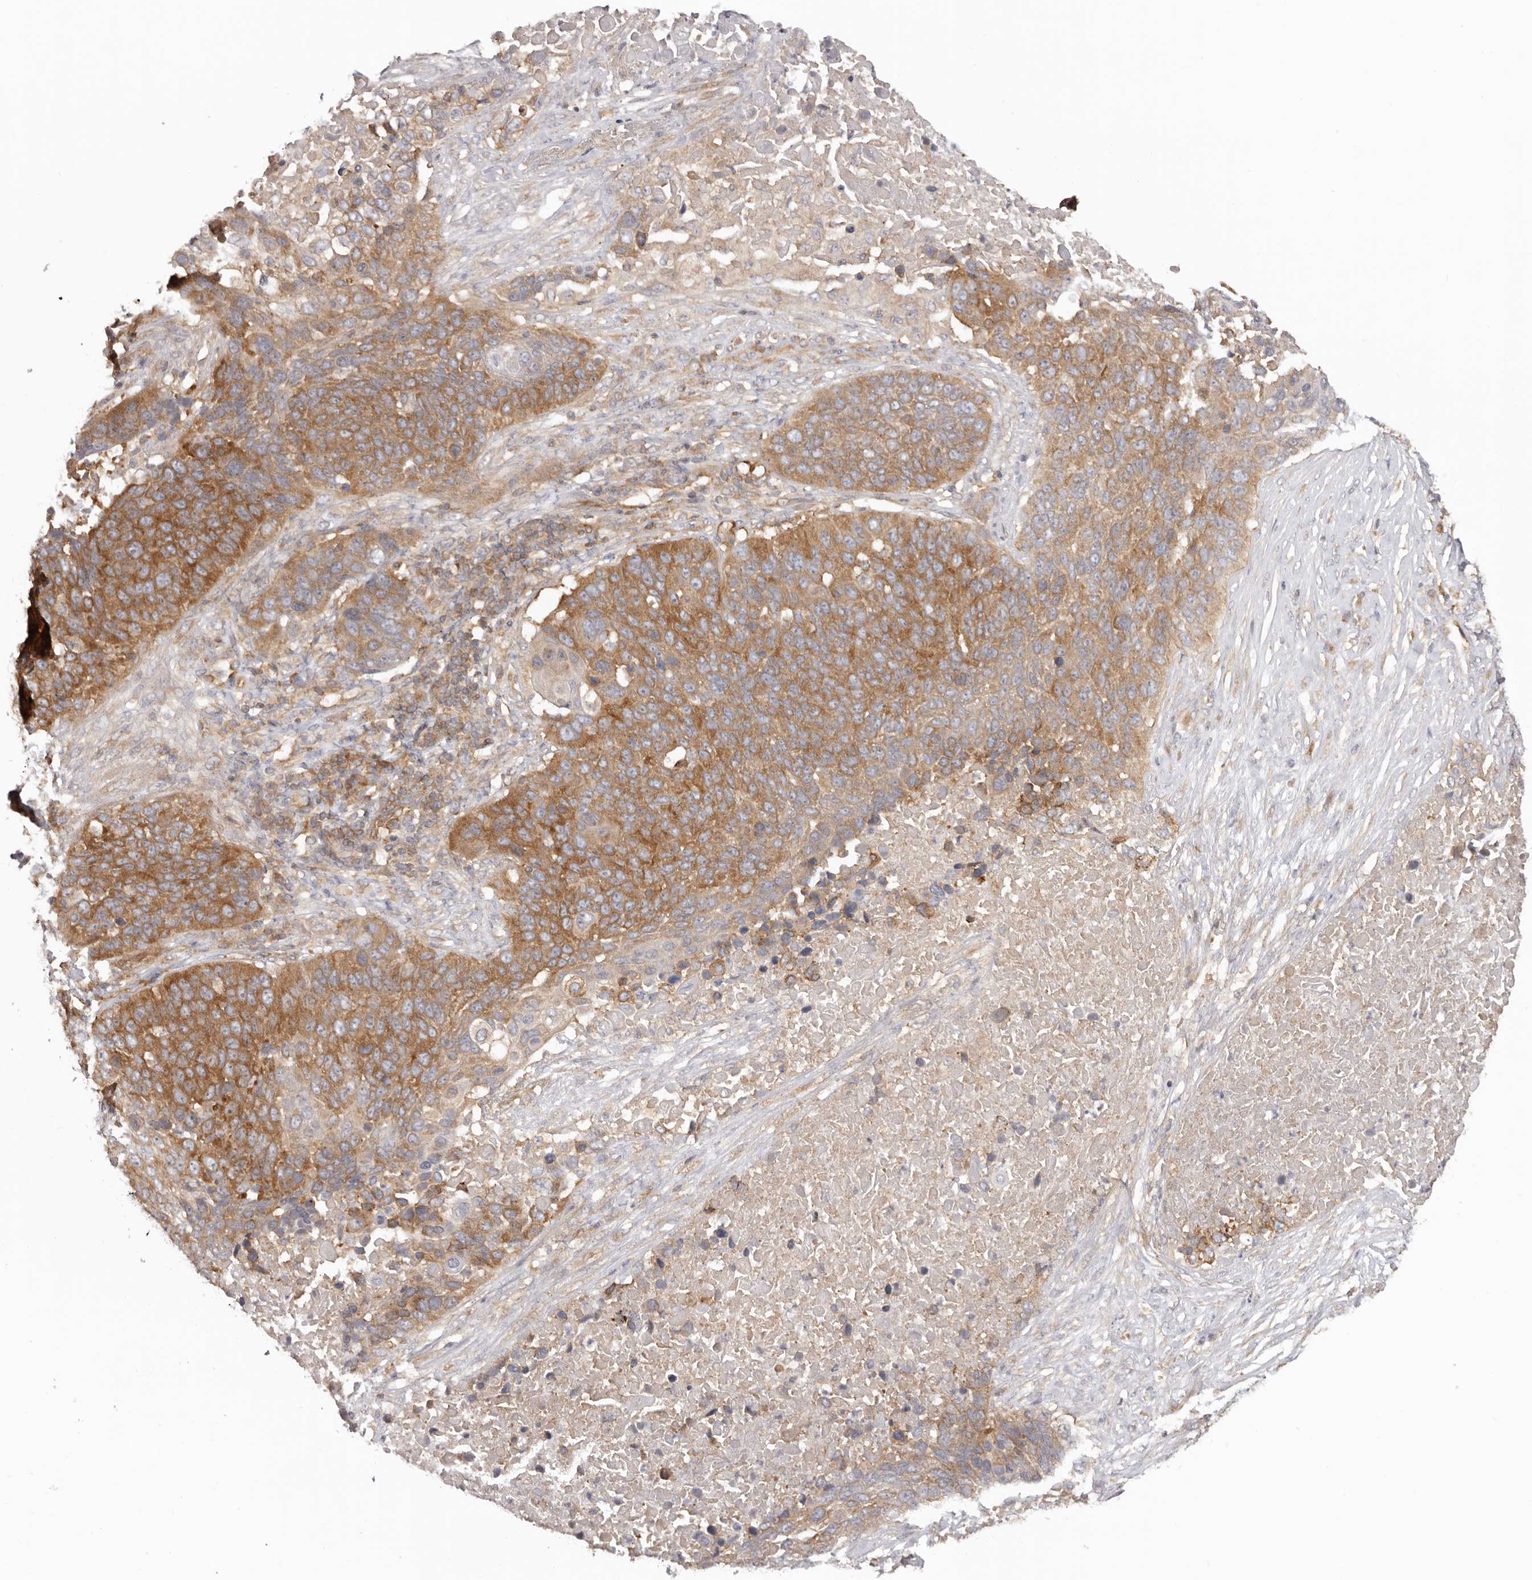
{"staining": {"intensity": "moderate", "quantity": ">75%", "location": "cytoplasmic/membranous"}, "tissue": "lung cancer", "cell_type": "Tumor cells", "image_type": "cancer", "snomed": [{"axis": "morphology", "description": "Squamous cell carcinoma, NOS"}, {"axis": "topography", "description": "Lung"}], "caption": "High-magnification brightfield microscopy of squamous cell carcinoma (lung) stained with DAB (3,3'-diaminobenzidine) (brown) and counterstained with hematoxylin (blue). tumor cells exhibit moderate cytoplasmic/membranous positivity is seen in about>75% of cells. (Brightfield microscopy of DAB IHC at high magnification).", "gene": "EEF1E1", "patient": {"sex": "male", "age": 66}}